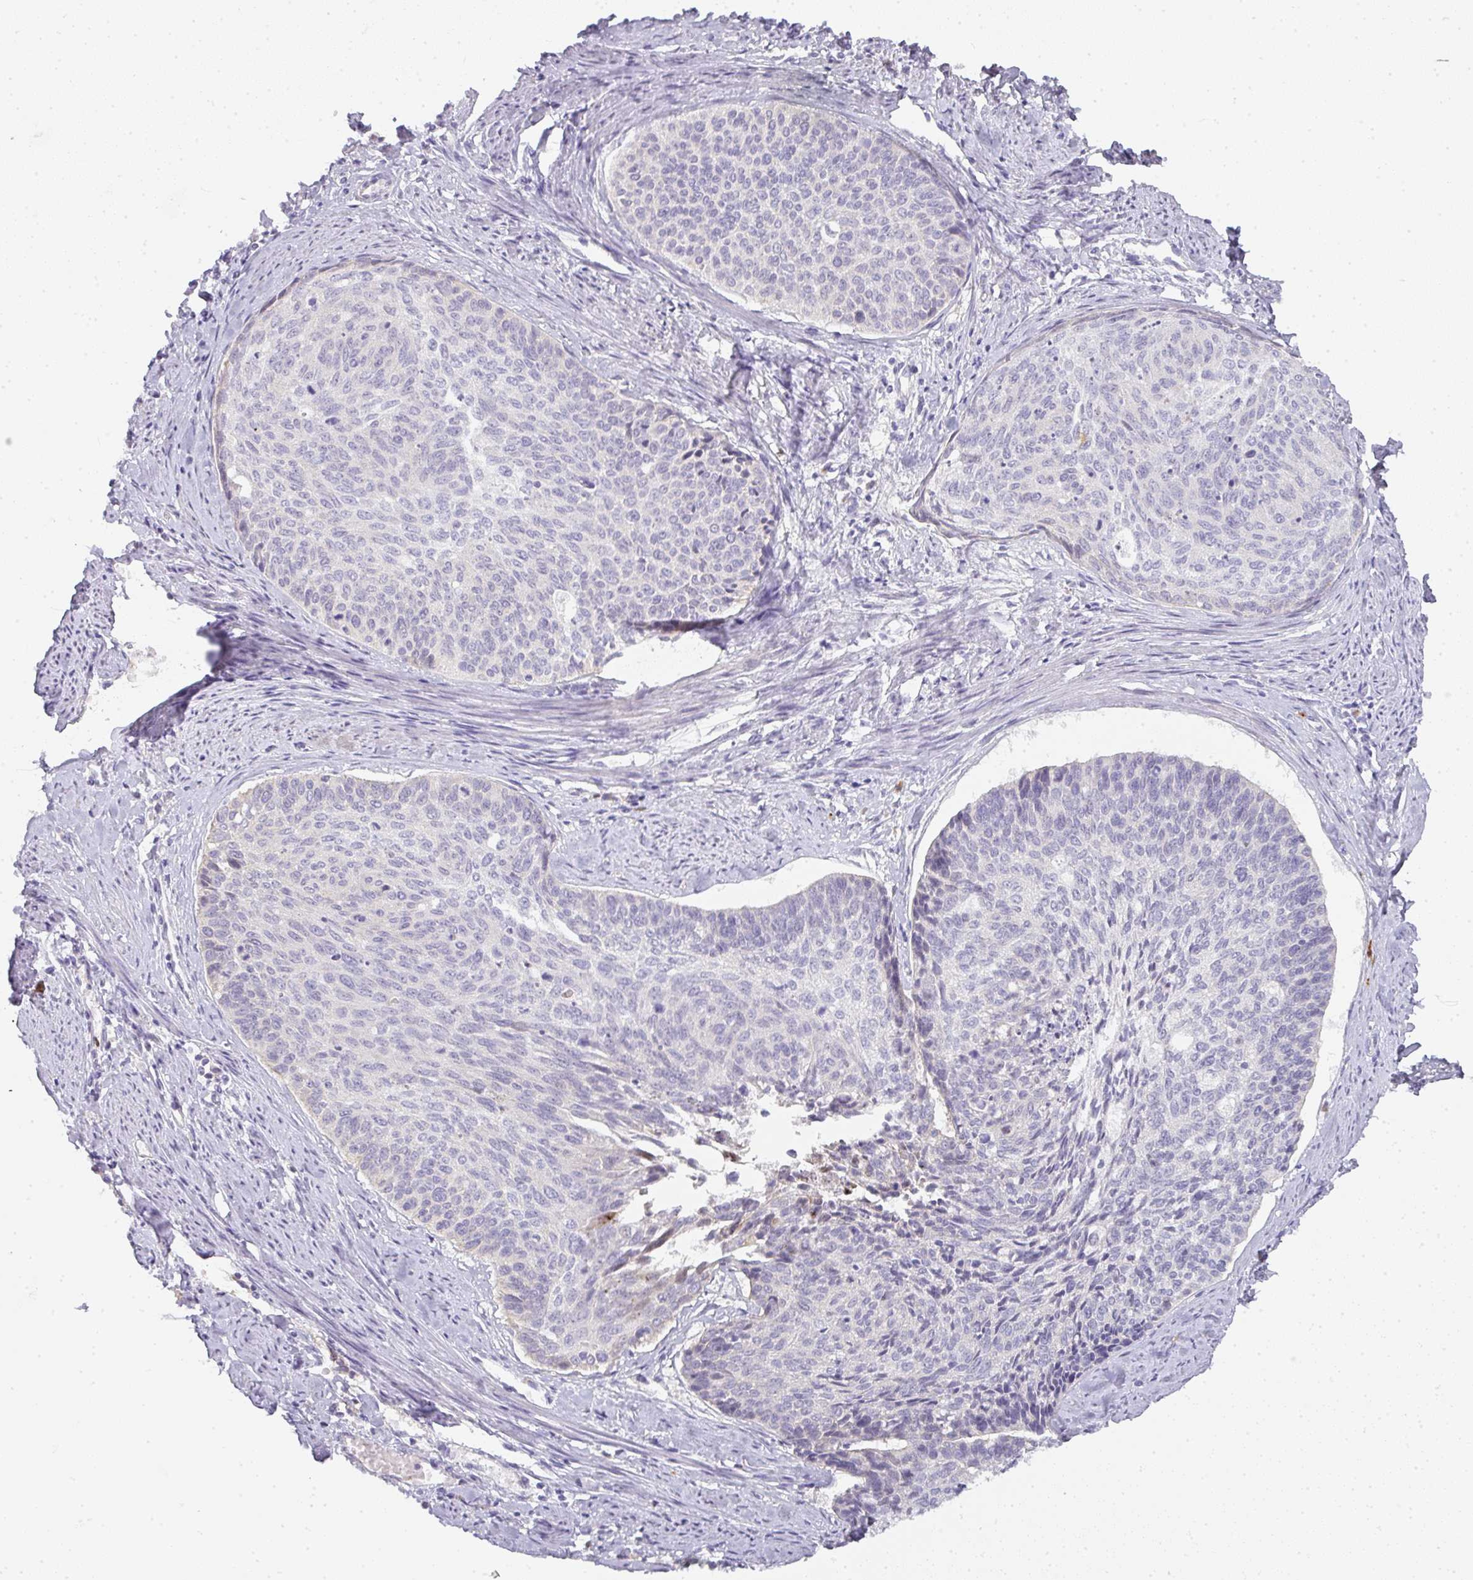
{"staining": {"intensity": "negative", "quantity": "none", "location": "none"}, "tissue": "cervical cancer", "cell_type": "Tumor cells", "image_type": "cancer", "snomed": [{"axis": "morphology", "description": "Squamous cell carcinoma, NOS"}, {"axis": "topography", "description": "Cervix"}], "caption": "Immunohistochemistry of human squamous cell carcinoma (cervical) demonstrates no staining in tumor cells.", "gene": "HHEX", "patient": {"sex": "female", "age": 55}}